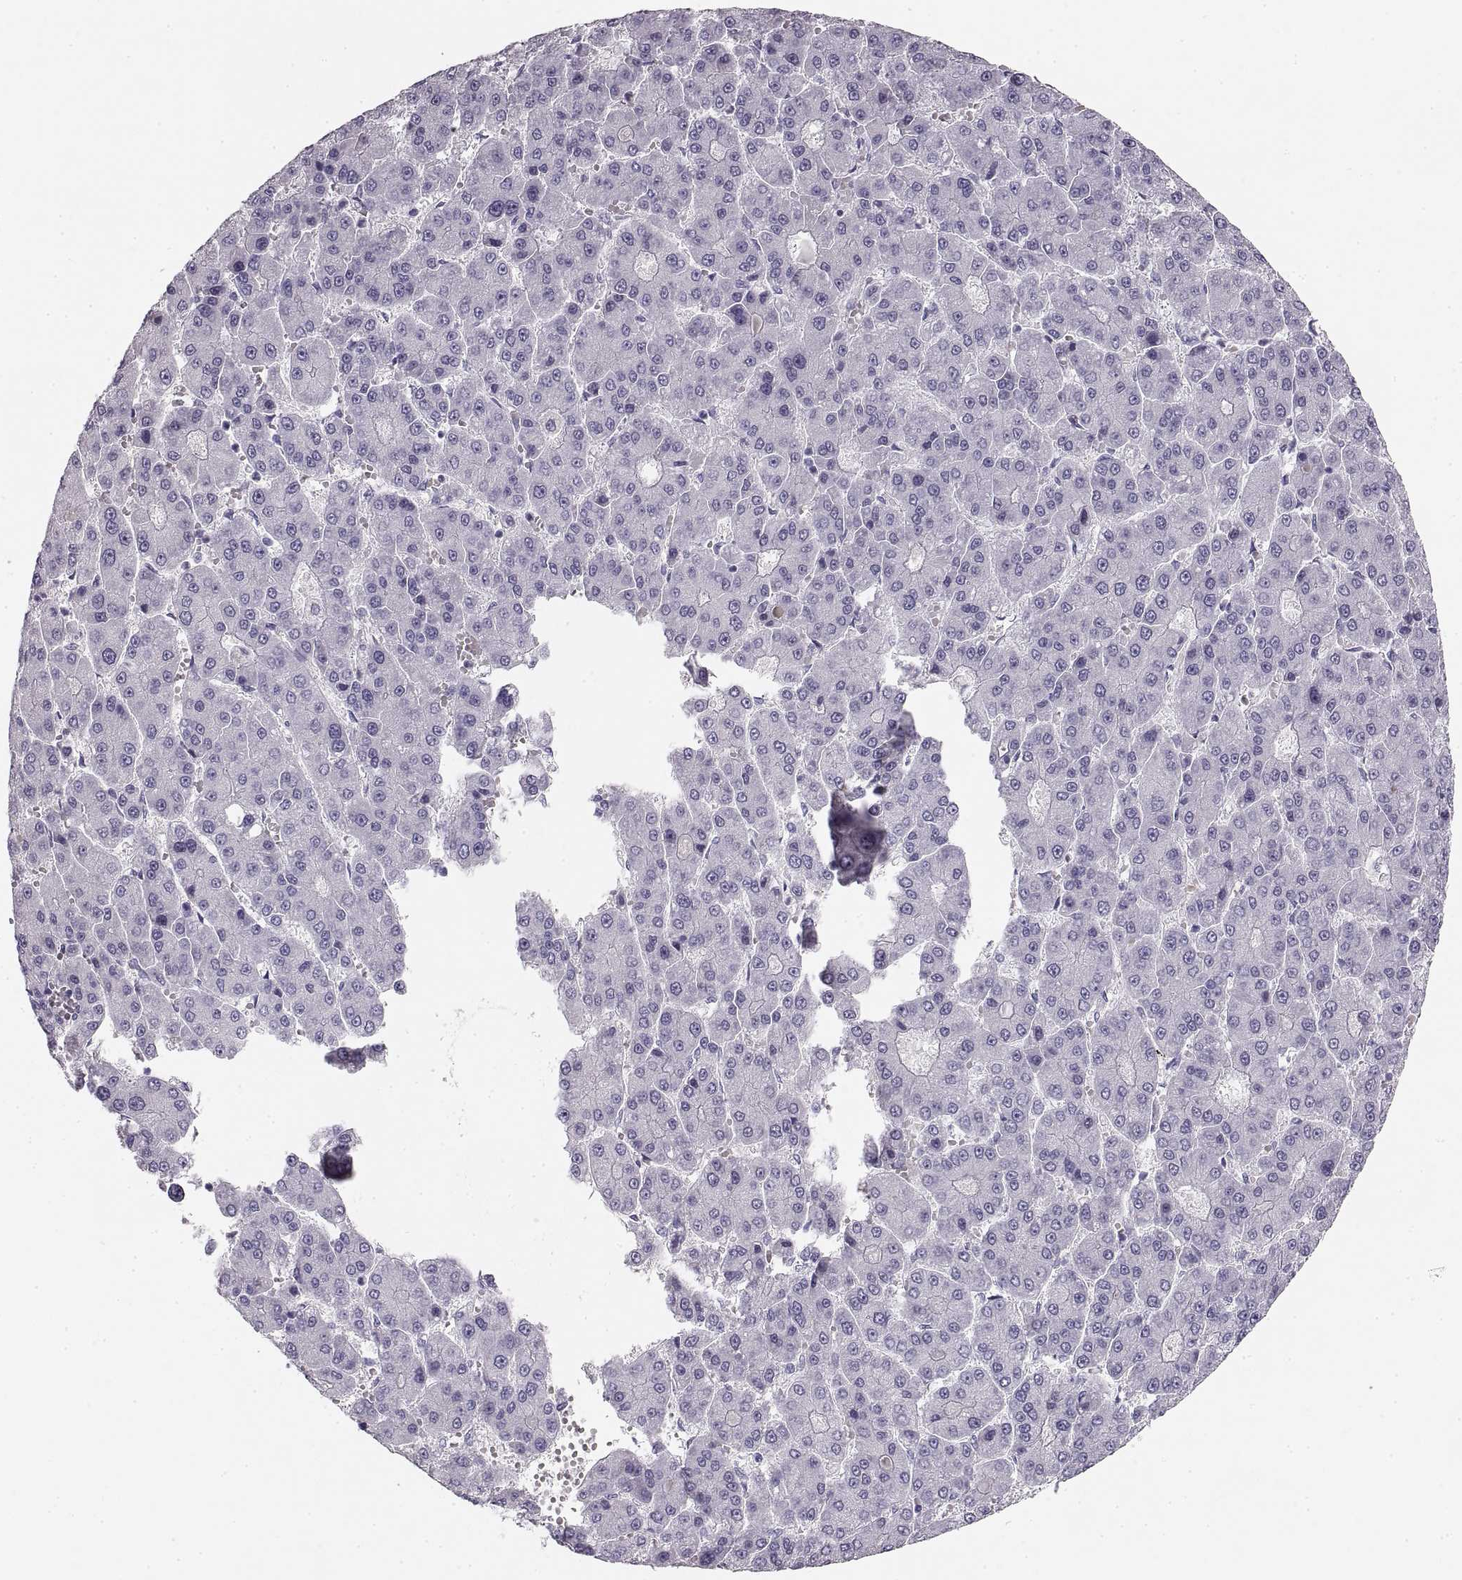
{"staining": {"intensity": "negative", "quantity": "none", "location": "none"}, "tissue": "liver cancer", "cell_type": "Tumor cells", "image_type": "cancer", "snomed": [{"axis": "morphology", "description": "Carcinoma, Hepatocellular, NOS"}, {"axis": "topography", "description": "Liver"}], "caption": "High power microscopy image of an immunohistochemistry histopathology image of liver cancer (hepatocellular carcinoma), revealing no significant expression in tumor cells. Nuclei are stained in blue.", "gene": "CRYAA", "patient": {"sex": "male", "age": 70}}